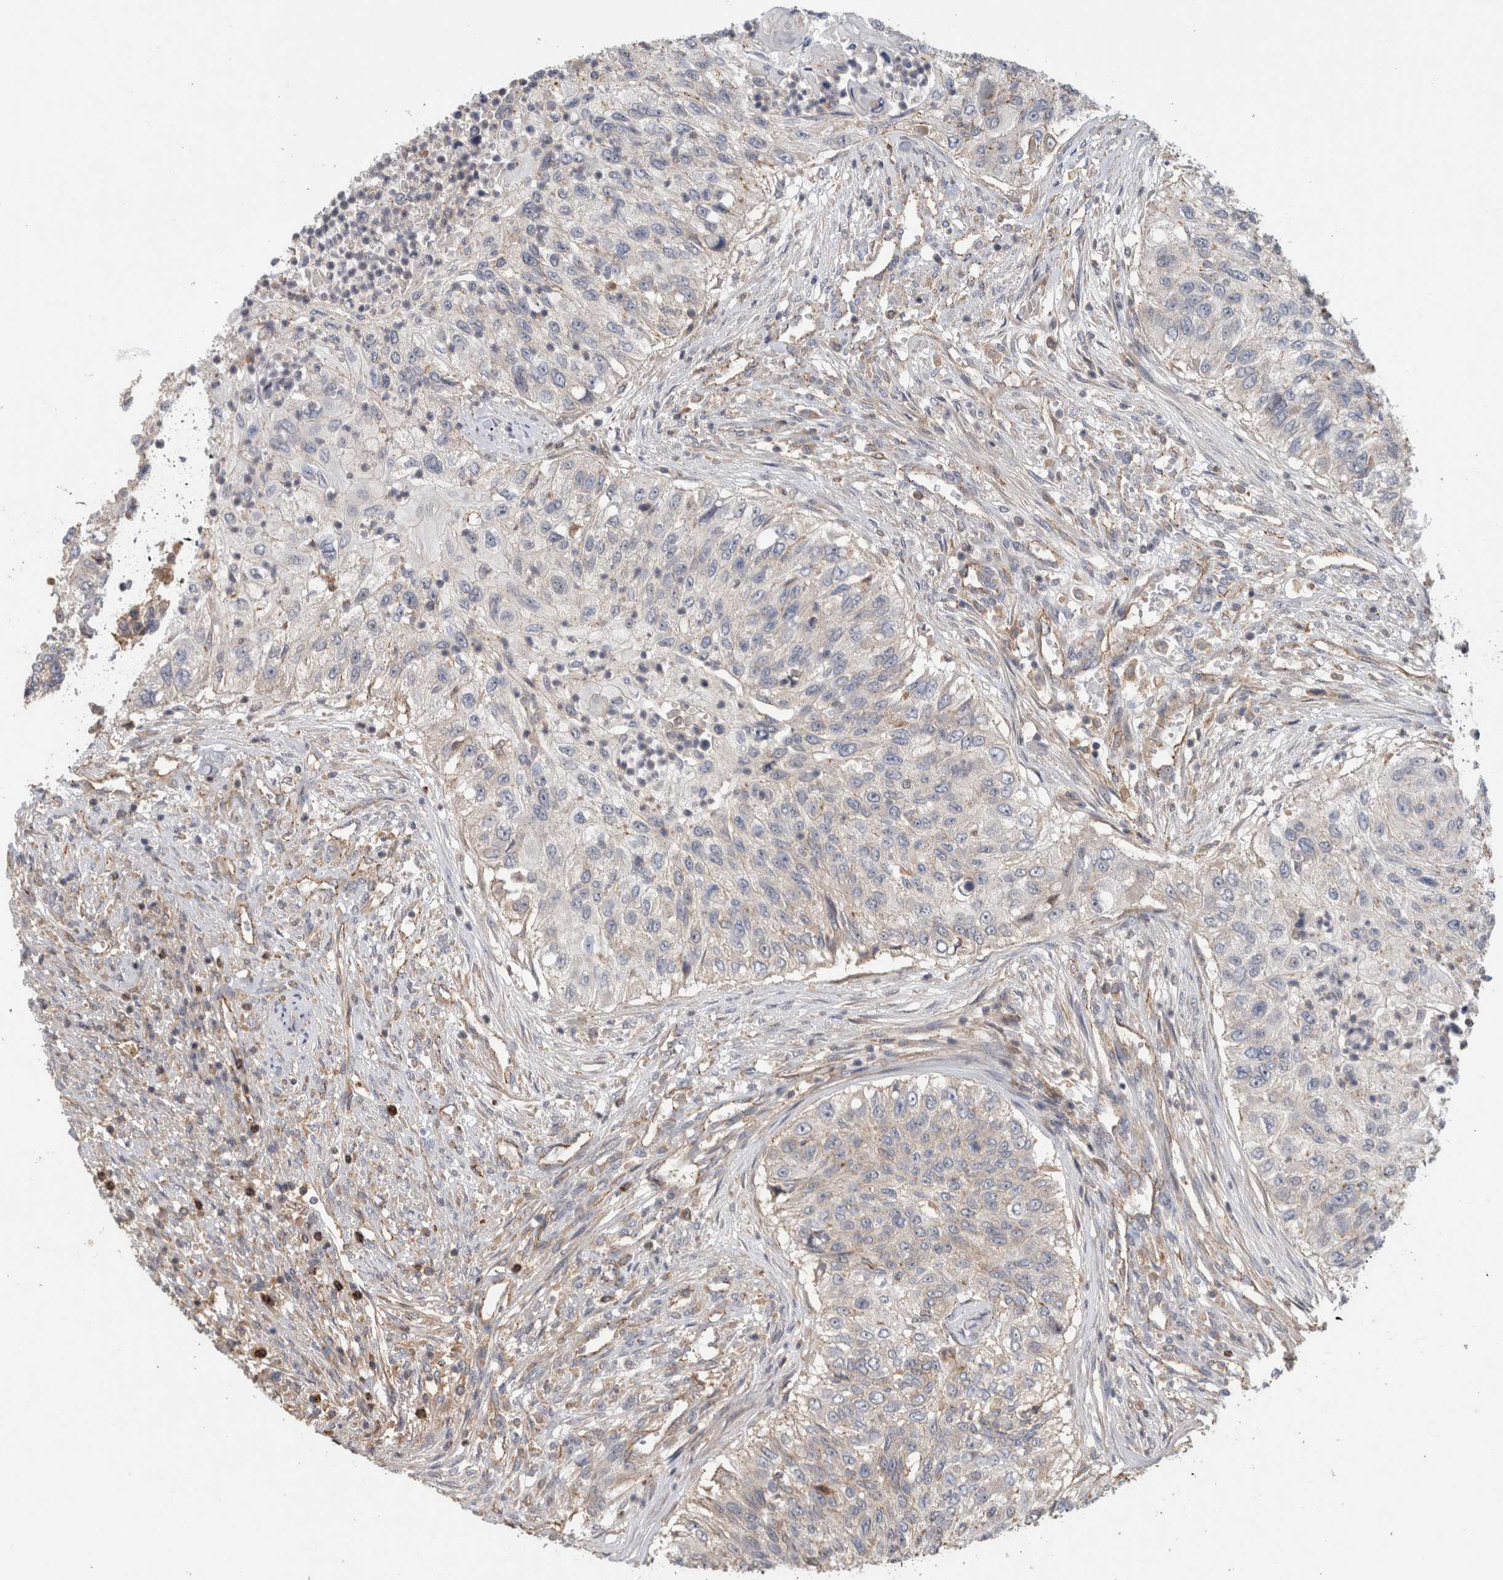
{"staining": {"intensity": "negative", "quantity": "none", "location": "none"}, "tissue": "urothelial cancer", "cell_type": "Tumor cells", "image_type": "cancer", "snomed": [{"axis": "morphology", "description": "Urothelial carcinoma, High grade"}, {"axis": "topography", "description": "Urinary bladder"}], "caption": "High power microscopy histopathology image of an immunohistochemistry micrograph of high-grade urothelial carcinoma, revealing no significant expression in tumor cells.", "gene": "TARBP1", "patient": {"sex": "female", "age": 60}}